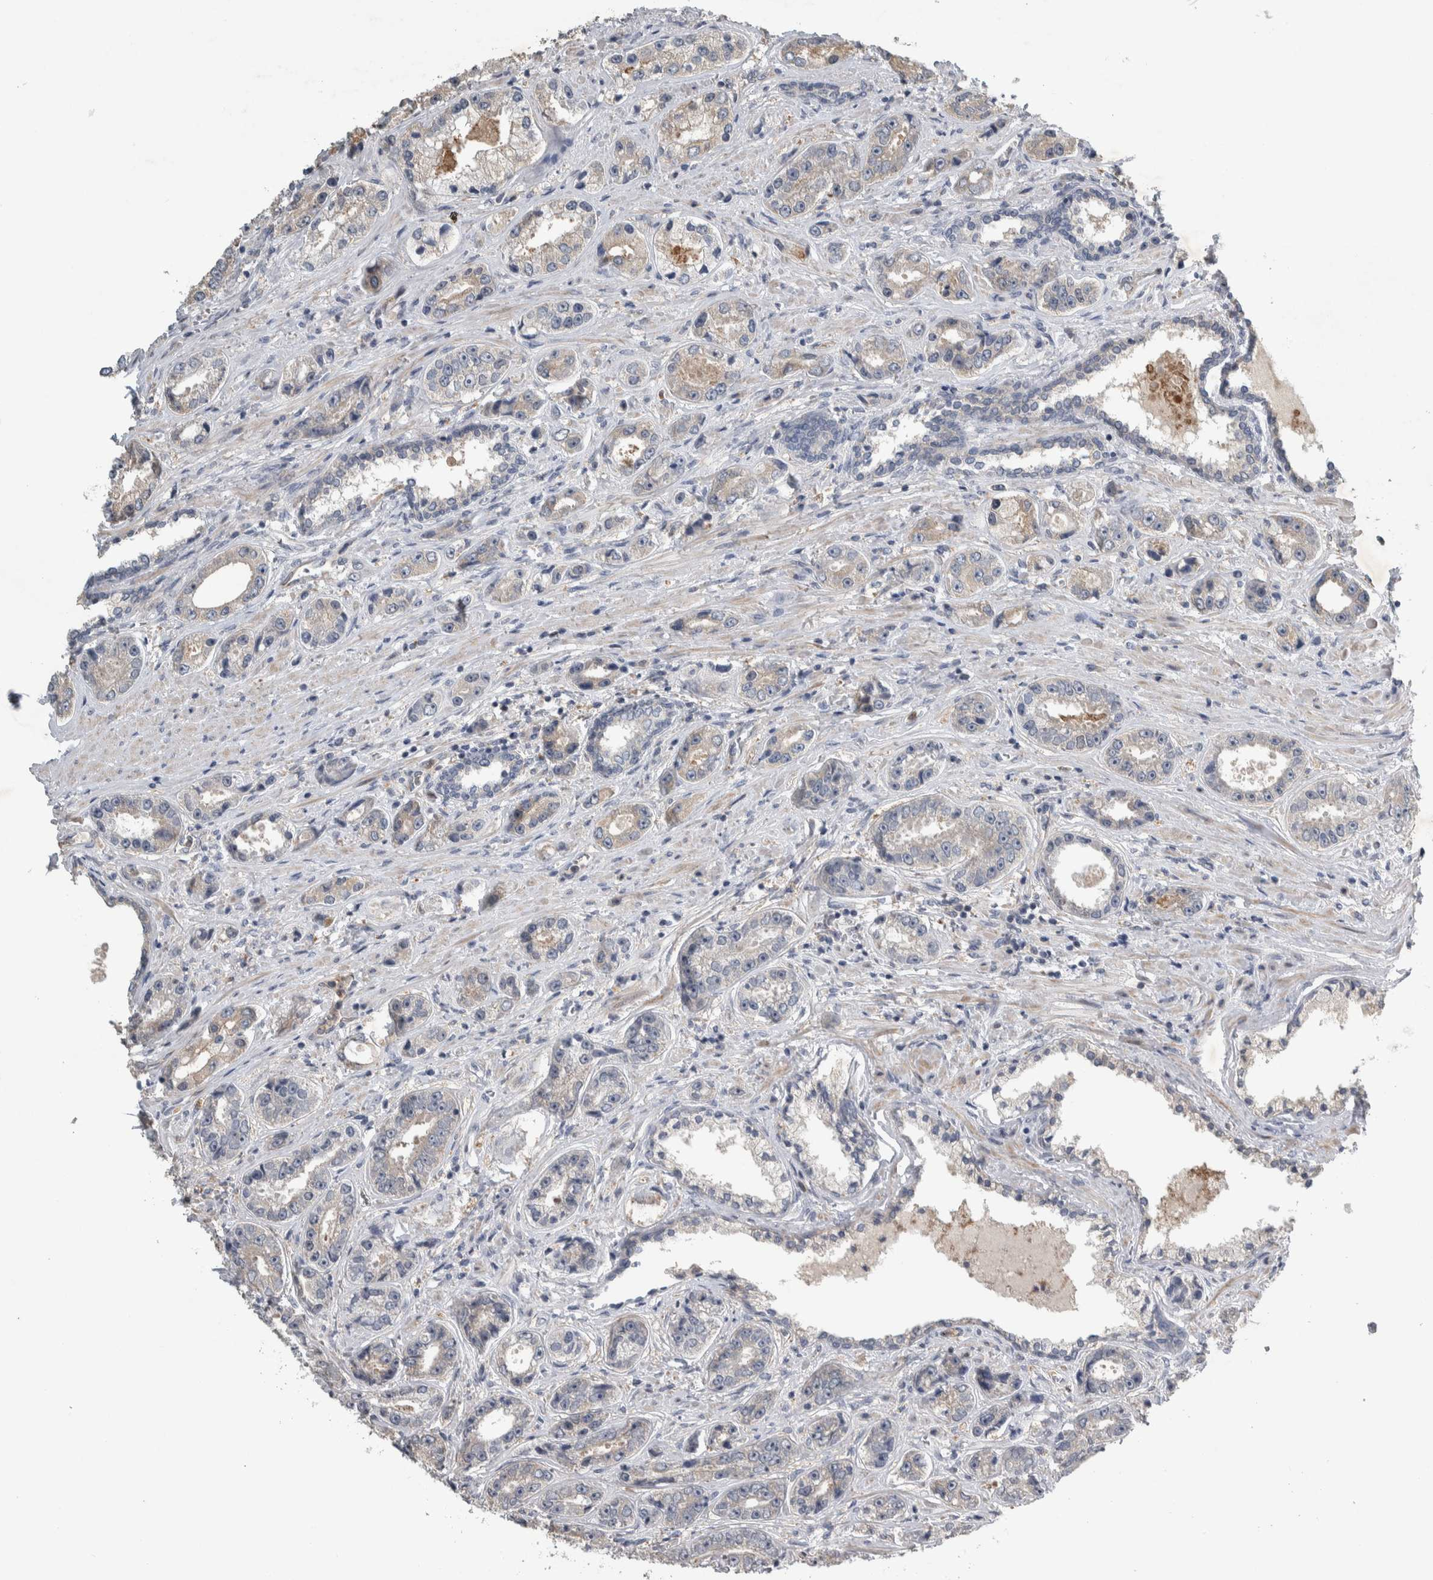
{"staining": {"intensity": "weak", "quantity": "25%-75%", "location": "cytoplasmic/membranous"}, "tissue": "prostate cancer", "cell_type": "Tumor cells", "image_type": "cancer", "snomed": [{"axis": "morphology", "description": "Adenocarcinoma, High grade"}, {"axis": "topography", "description": "Prostate"}], "caption": "Approximately 25%-75% of tumor cells in prostate cancer (high-grade adenocarcinoma) reveal weak cytoplasmic/membranous protein positivity as visualized by brown immunohistochemical staining.", "gene": "NT5C2", "patient": {"sex": "male", "age": 61}}